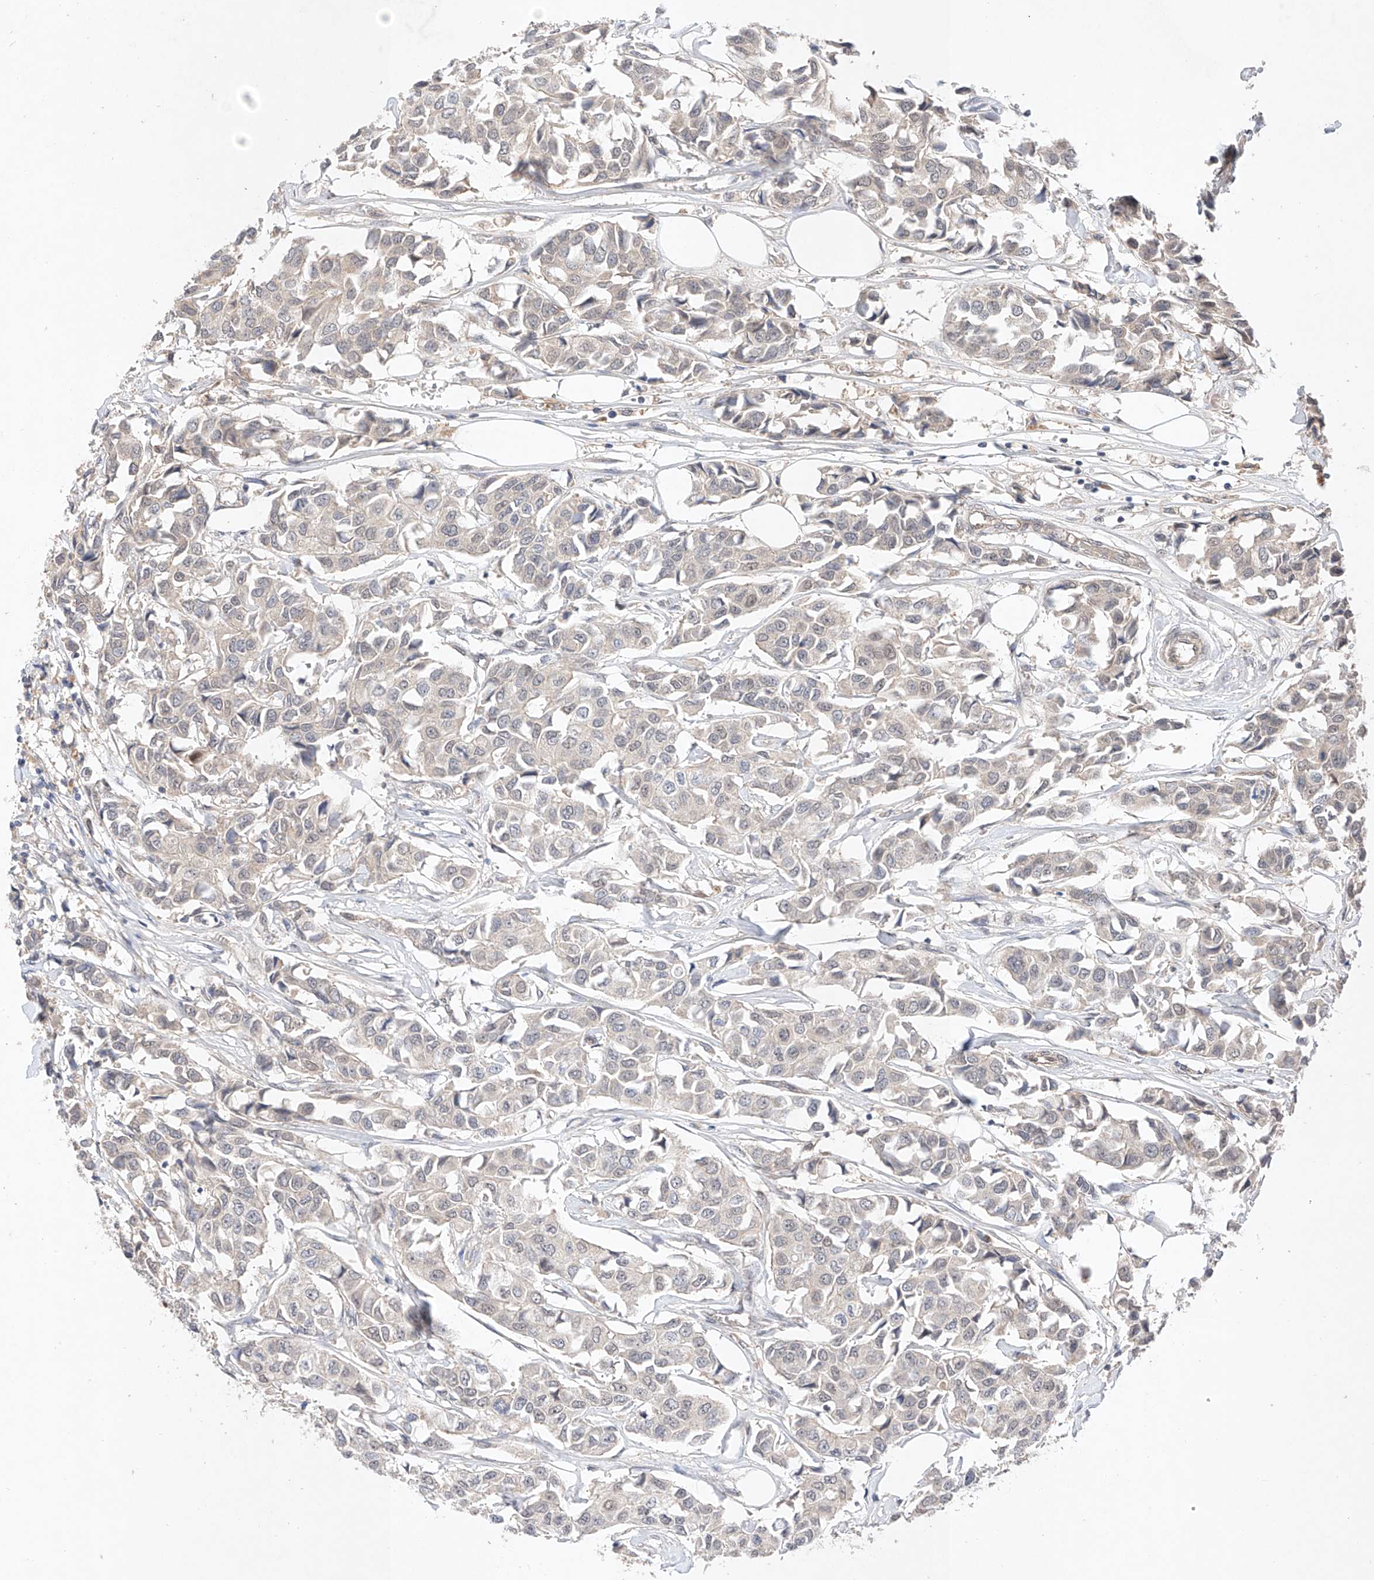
{"staining": {"intensity": "negative", "quantity": "none", "location": "none"}, "tissue": "breast cancer", "cell_type": "Tumor cells", "image_type": "cancer", "snomed": [{"axis": "morphology", "description": "Duct carcinoma"}, {"axis": "topography", "description": "Breast"}], "caption": "High power microscopy photomicrograph of an immunohistochemistry image of breast intraductal carcinoma, revealing no significant staining in tumor cells. The staining is performed using DAB brown chromogen with nuclei counter-stained in using hematoxylin.", "gene": "ZNF124", "patient": {"sex": "female", "age": 80}}